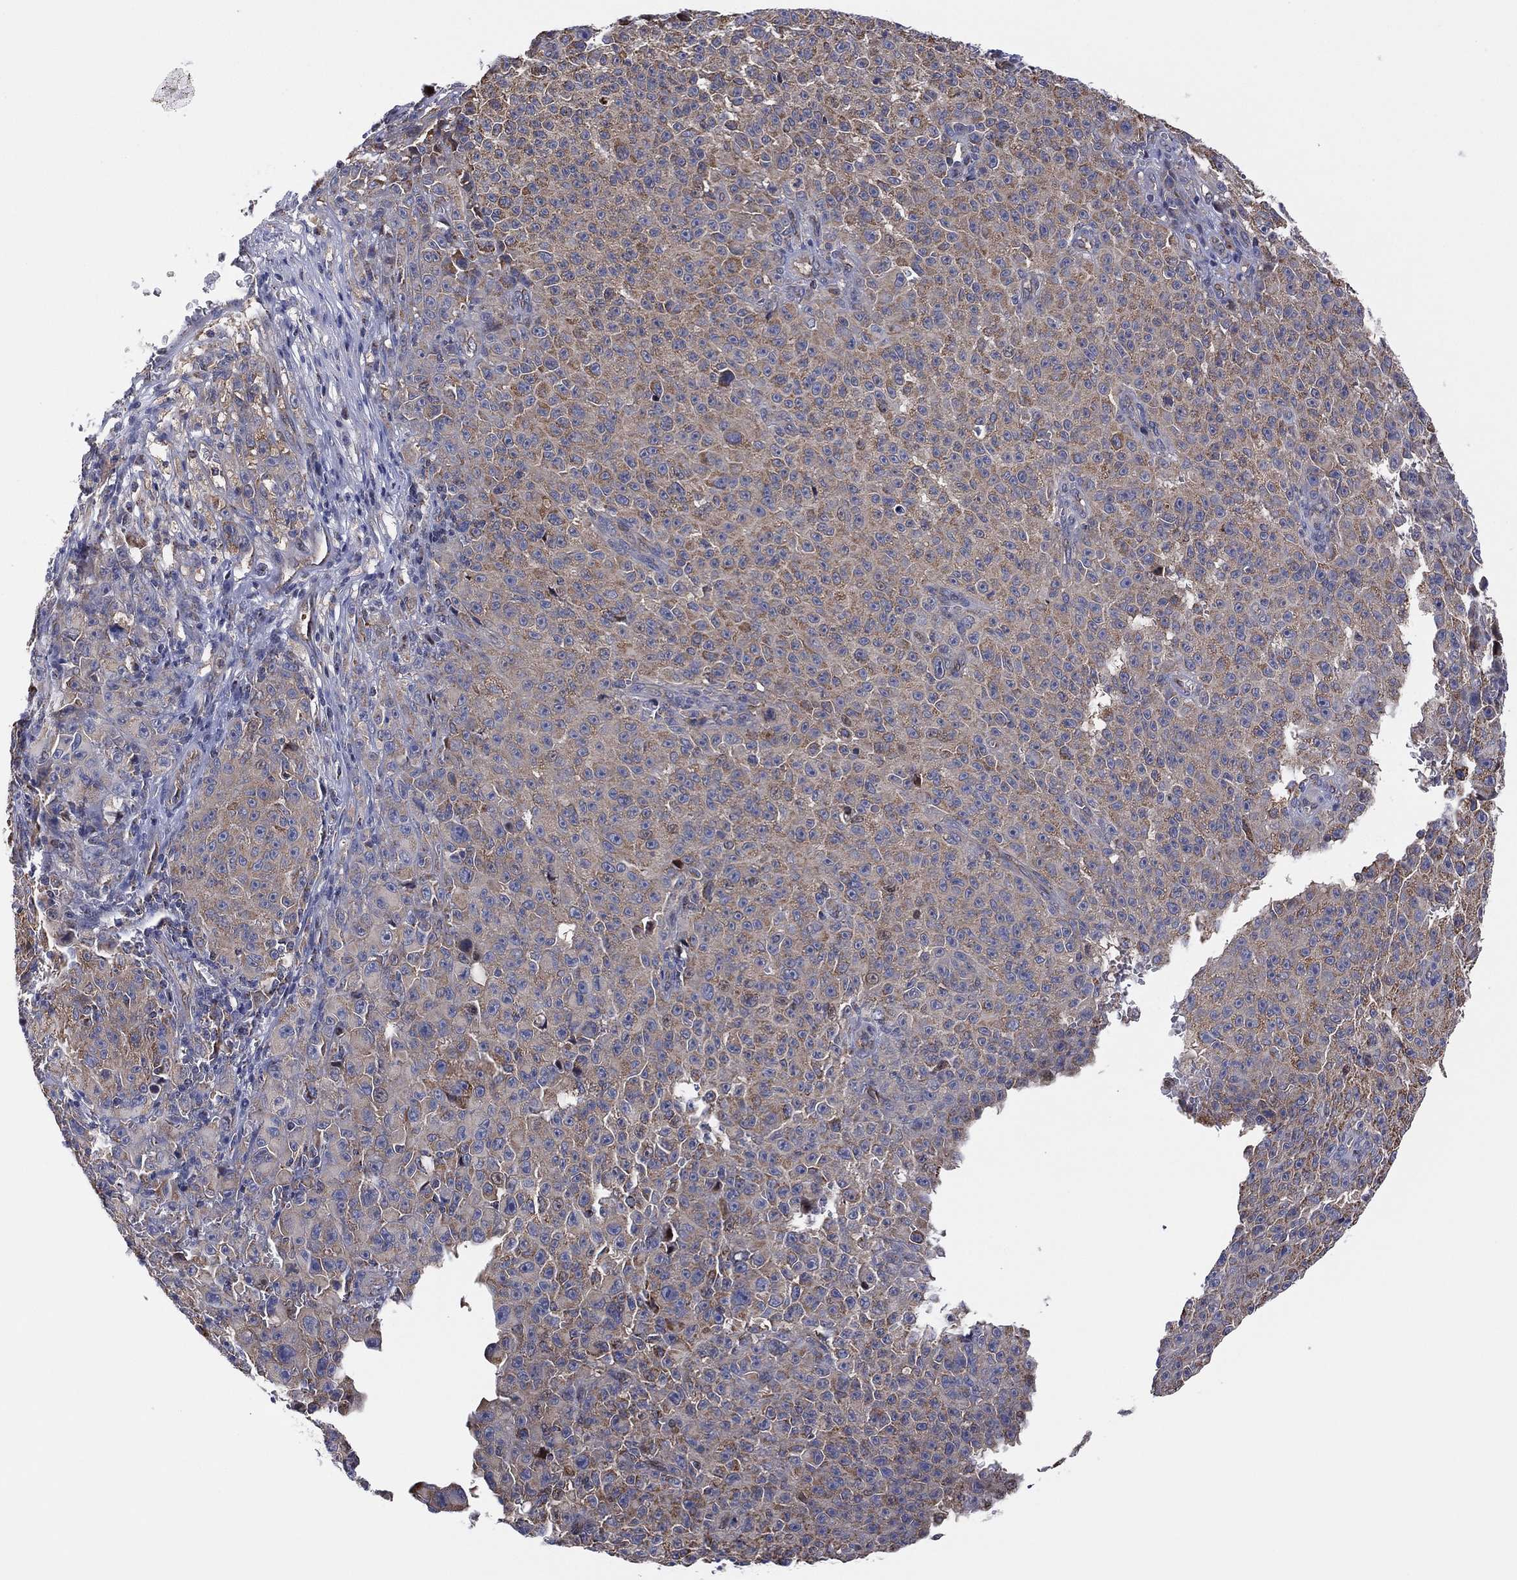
{"staining": {"intensity": "weak", "quantity": "<25%", "location": "cytoplasmic/membranous"}, "tissue": "melanoma", "cell_type": "Tumor cells", "image_type": "cancer", "snomed": [{"axis": "morphology", "description": "Malignant melanoma, NOS"}, {"axis": "topography", "description": "Skin"}], "caption": "A high-resolution micrograph shows IHC staining of melanoma, which exhibits no significant positivity in tumor cells. Brightfield microscopy of immunohistochemistry stained with DAB (3,3'-diaminobenzidine) (brown) and hematoxylin (blue), captured at high magnification.", "gene": "PIDD1", "patient": {"sex": "female", "age": 82}}